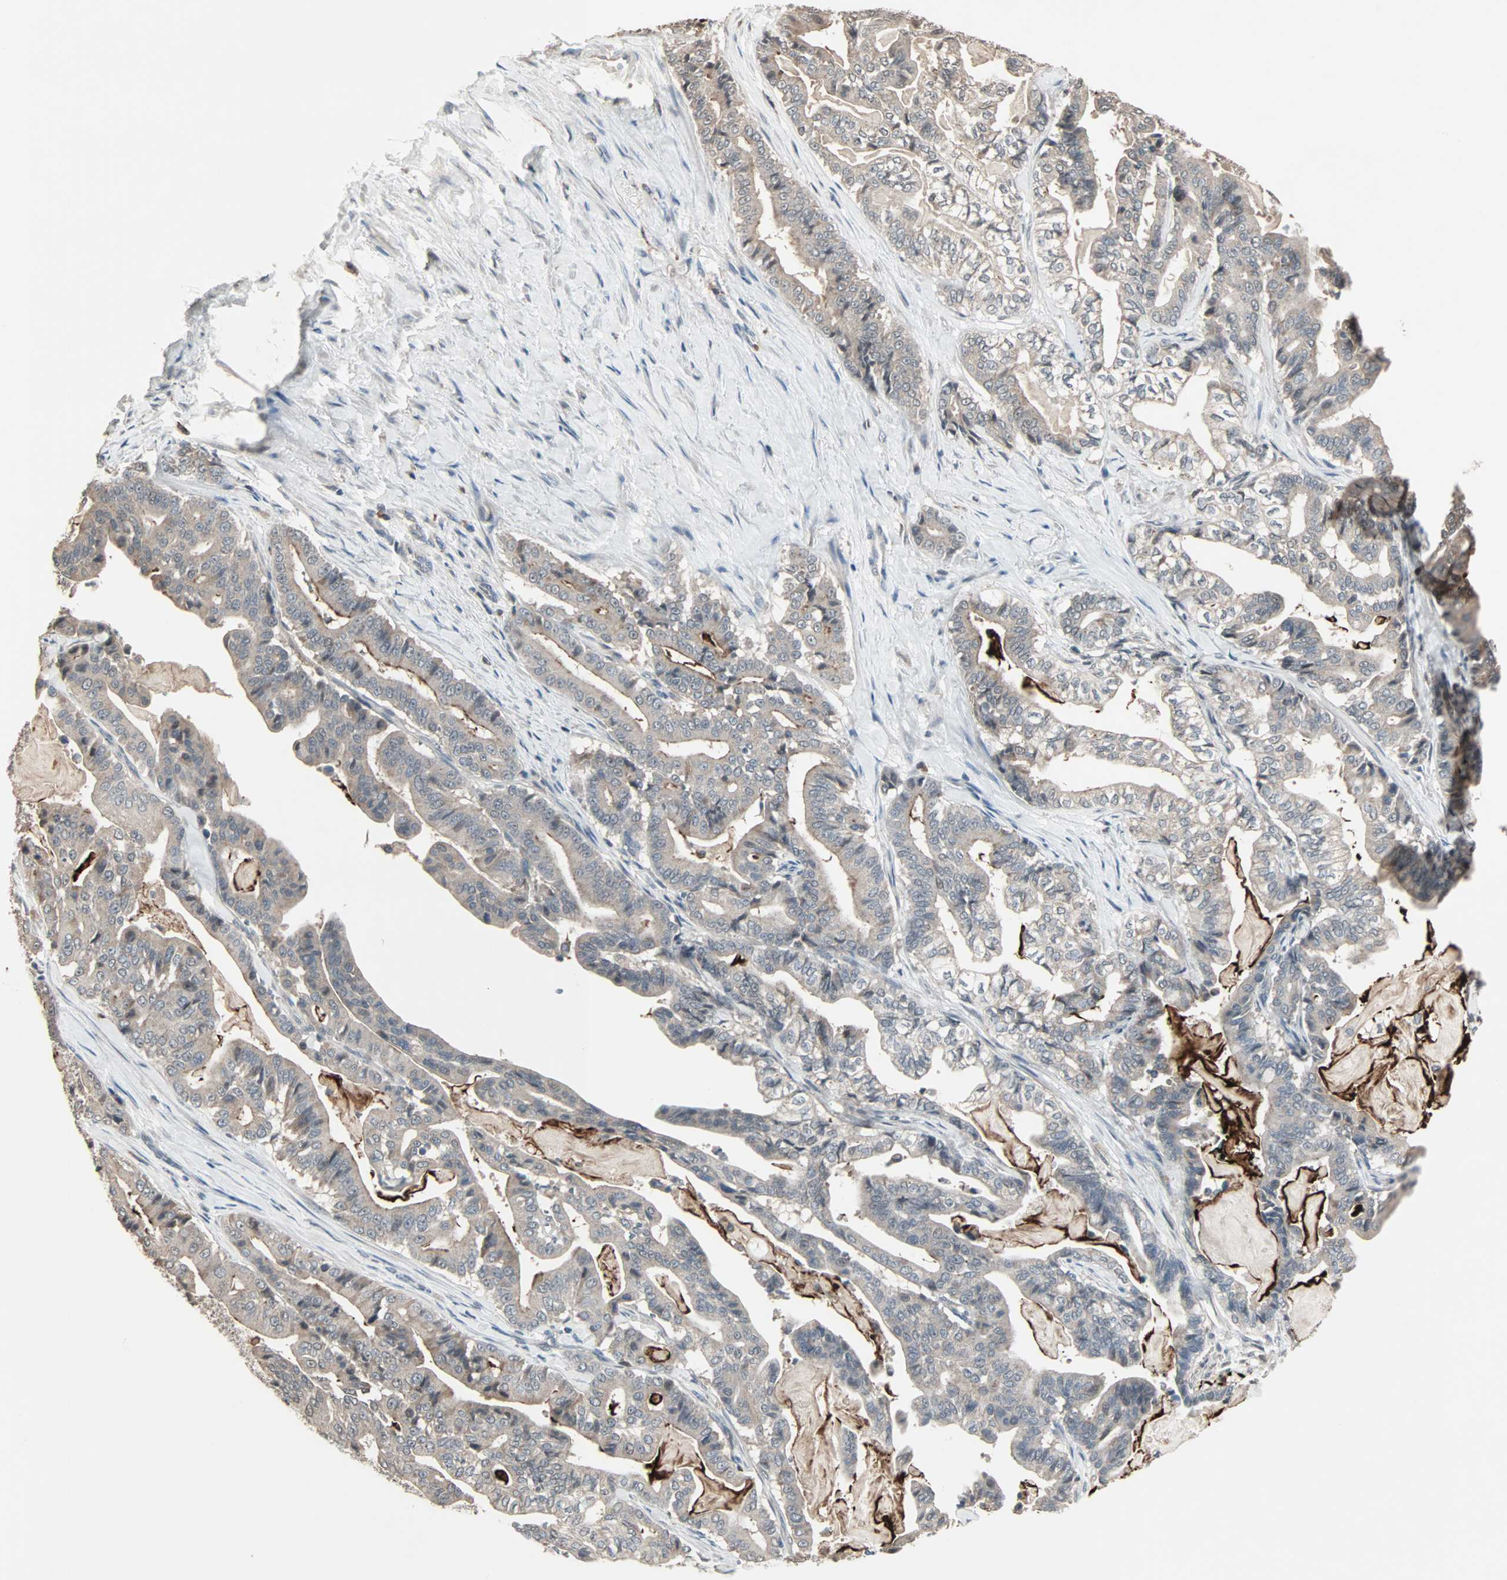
{"staining": {"intensity": "moderate", "quantity": "25%-75%", "location": "cytoplasmic/membranous"}, "tissue": "pancreatic cancer", "cell_type": "Tumor cells", "image_type": "cancer", "snomed": [{"axis": "morphology", "description": "Adenocarcinoma, NOS"}, {"axis": "topography", "description": "Pancreas"}], "caption": "Pancreatic cancer stained with DAB (3,3'-diaminobenzidine) immunohistochemistry displays medium levels of moderate cytoplasmic/membranous expression in approximately 25%-75% of tumor cells.", "gene": "KDM4A", "patient": {"sex": "male", "age": 63}}